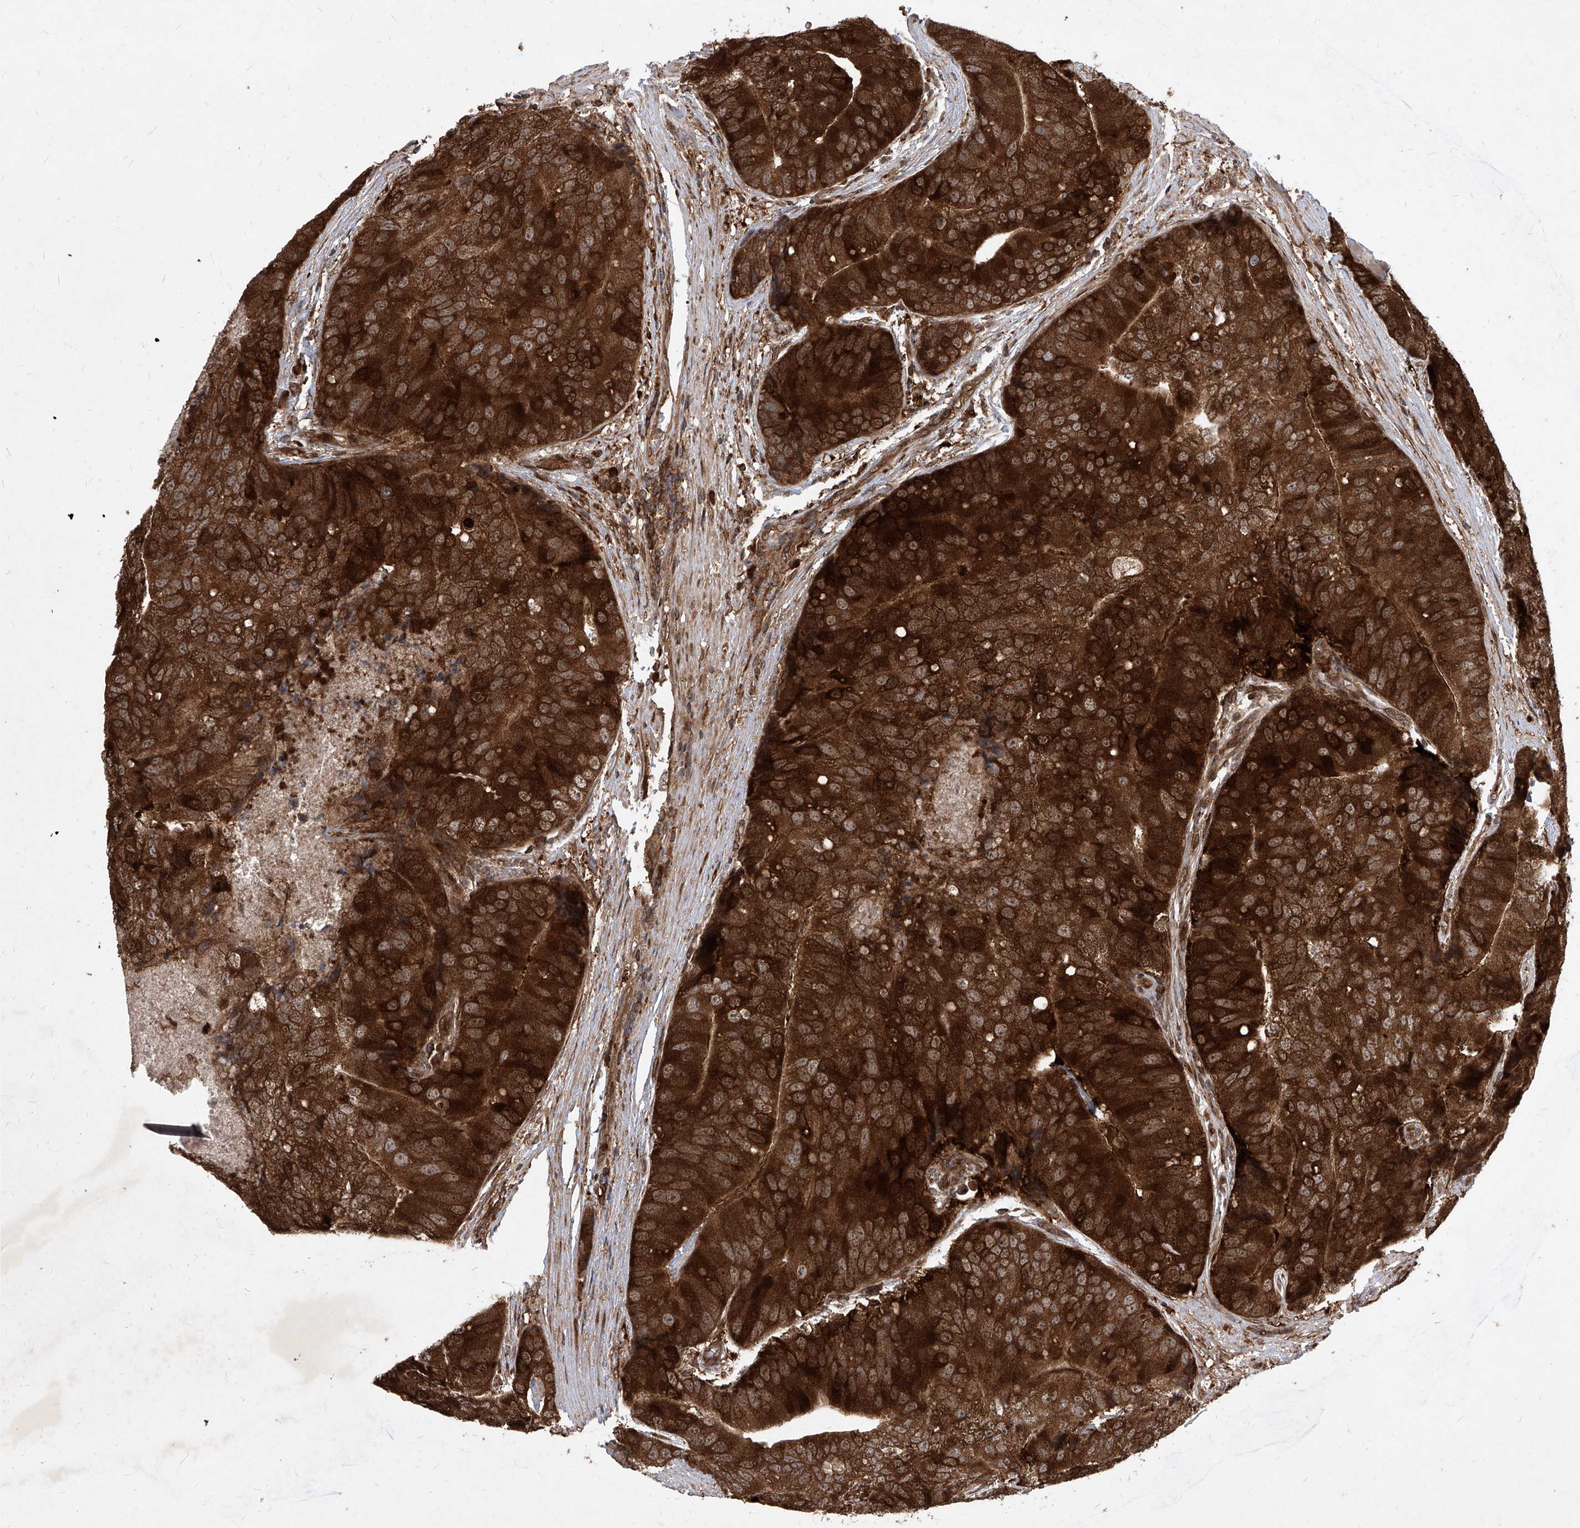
{"staining": {"intensity": "strong", "quantity": ">75%", "location": "cytoplasmic/membranous,nuclear"}, "tissue": "prostate cancer", "cell_type": "Tumor cells", "image_type": "cancer", "snomed": [{"axis": "morphology", "description": "Adenocarcinoma, High grade"}, {"axis": "topography", "description": "Prostate"}], "caption": "Strong cytoplasmic/membranous and nuclear positivity is present in about >75% of tumor cells in prostate cancer (adenocarcinoma (high-grade)).", "gene": "MAGED2", "patient": {"sex": "male", "age": 70}}